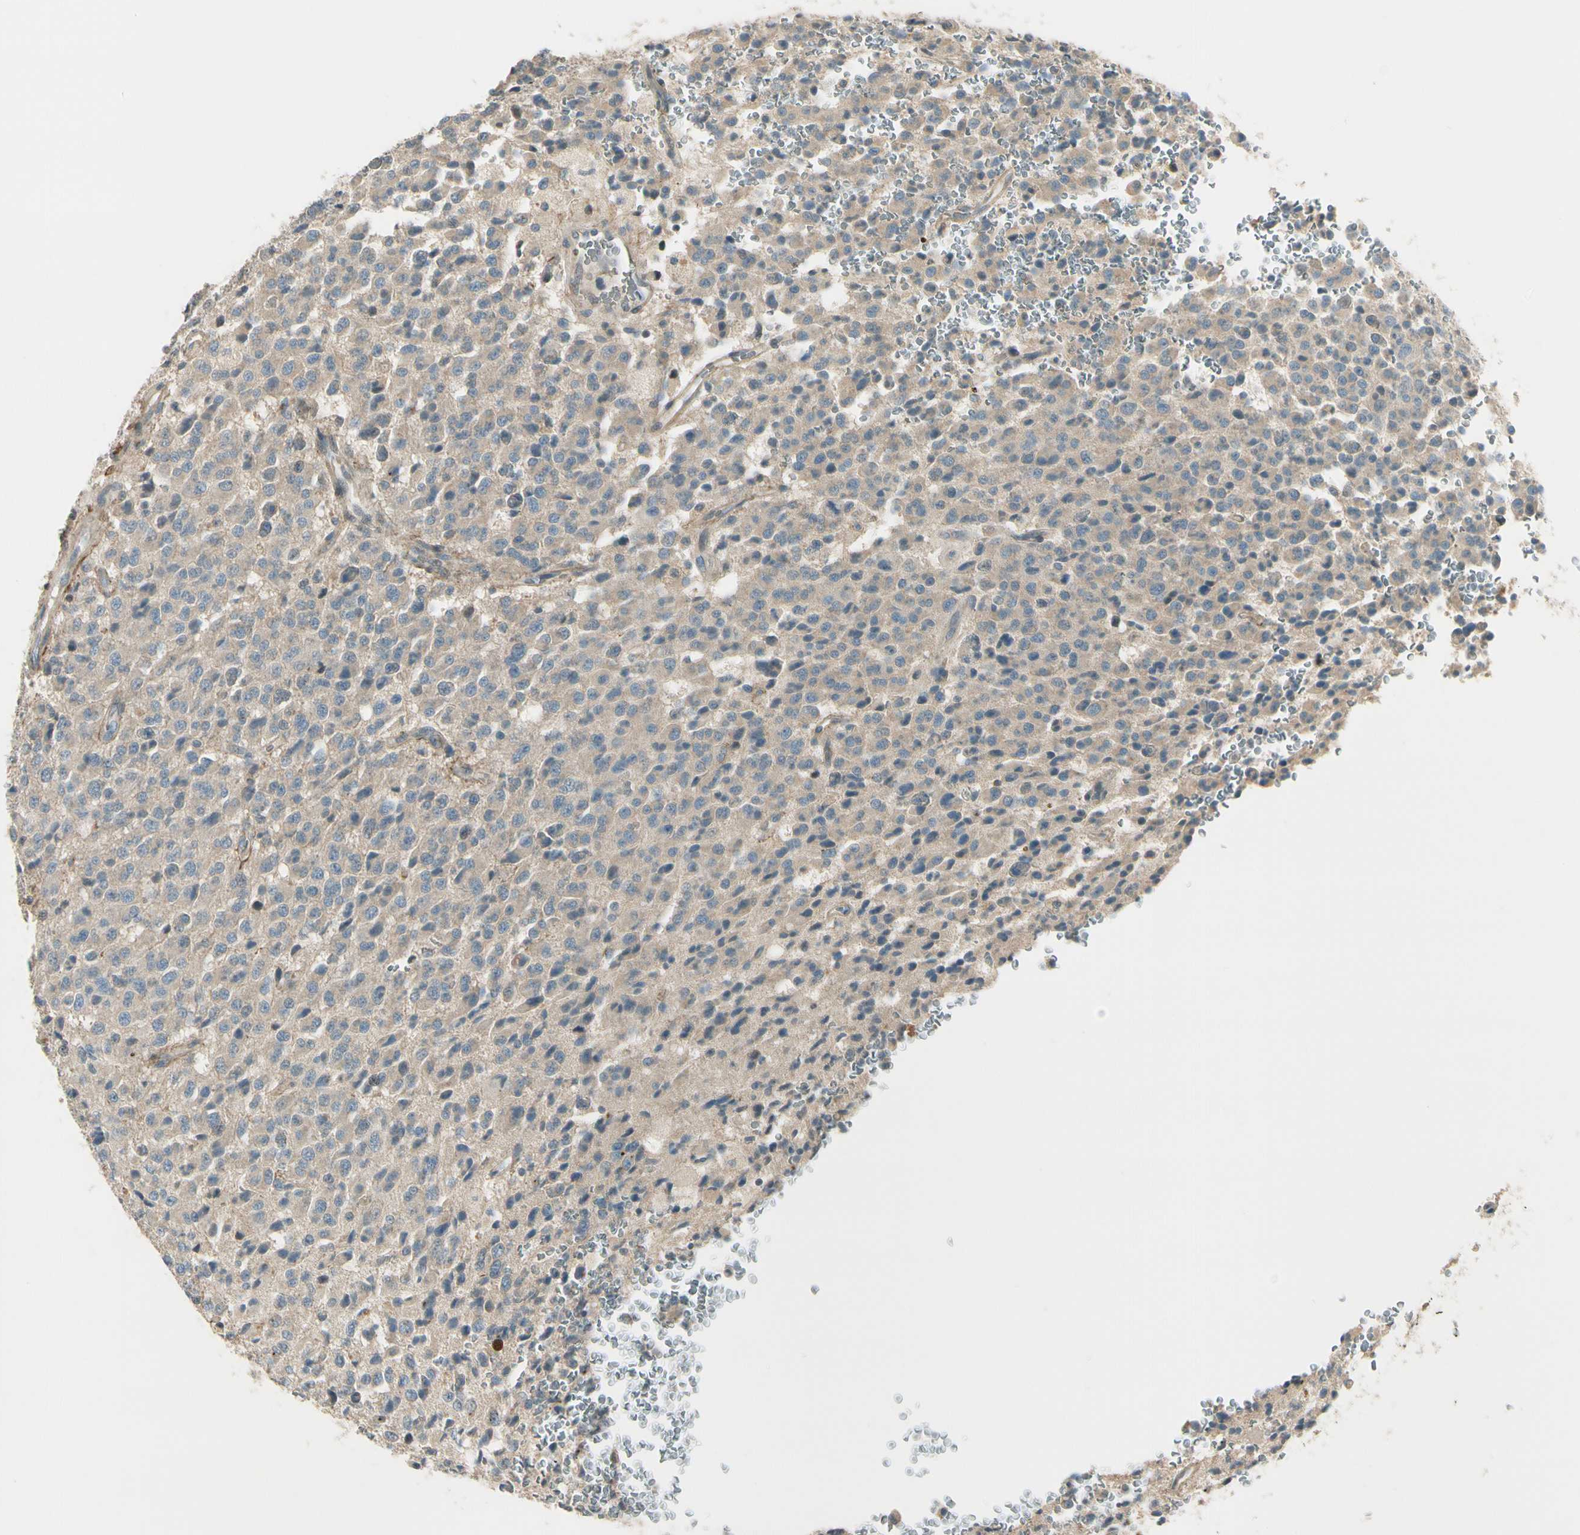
{"staining": {"intensity": "weak", "quantity": ">75%", "location": "cytoplasmic/membranous"}, "tissue": "glioma", "cell_type": "Tumor cells", "image_type": "cancer", "snomed": [{"axis": "morphology", "description": "Glioma, malignant, High grade"}, {"axis": "topography", "description": "pancreas cauda"}], "caption": "Immunohistochemistry staining of glioma, which shows low levels of weak cytoplasmic/membranous staining in about >75% of tumor cells indicating weak cytoplasmic/membranous protein positivity. The staining was performed using DAB (brown) for protein detection and nuclei were counterstained in hematoxylin (blue).", "gene": "PPP3CB", "patient": {"sex": "male", "age": 60}}